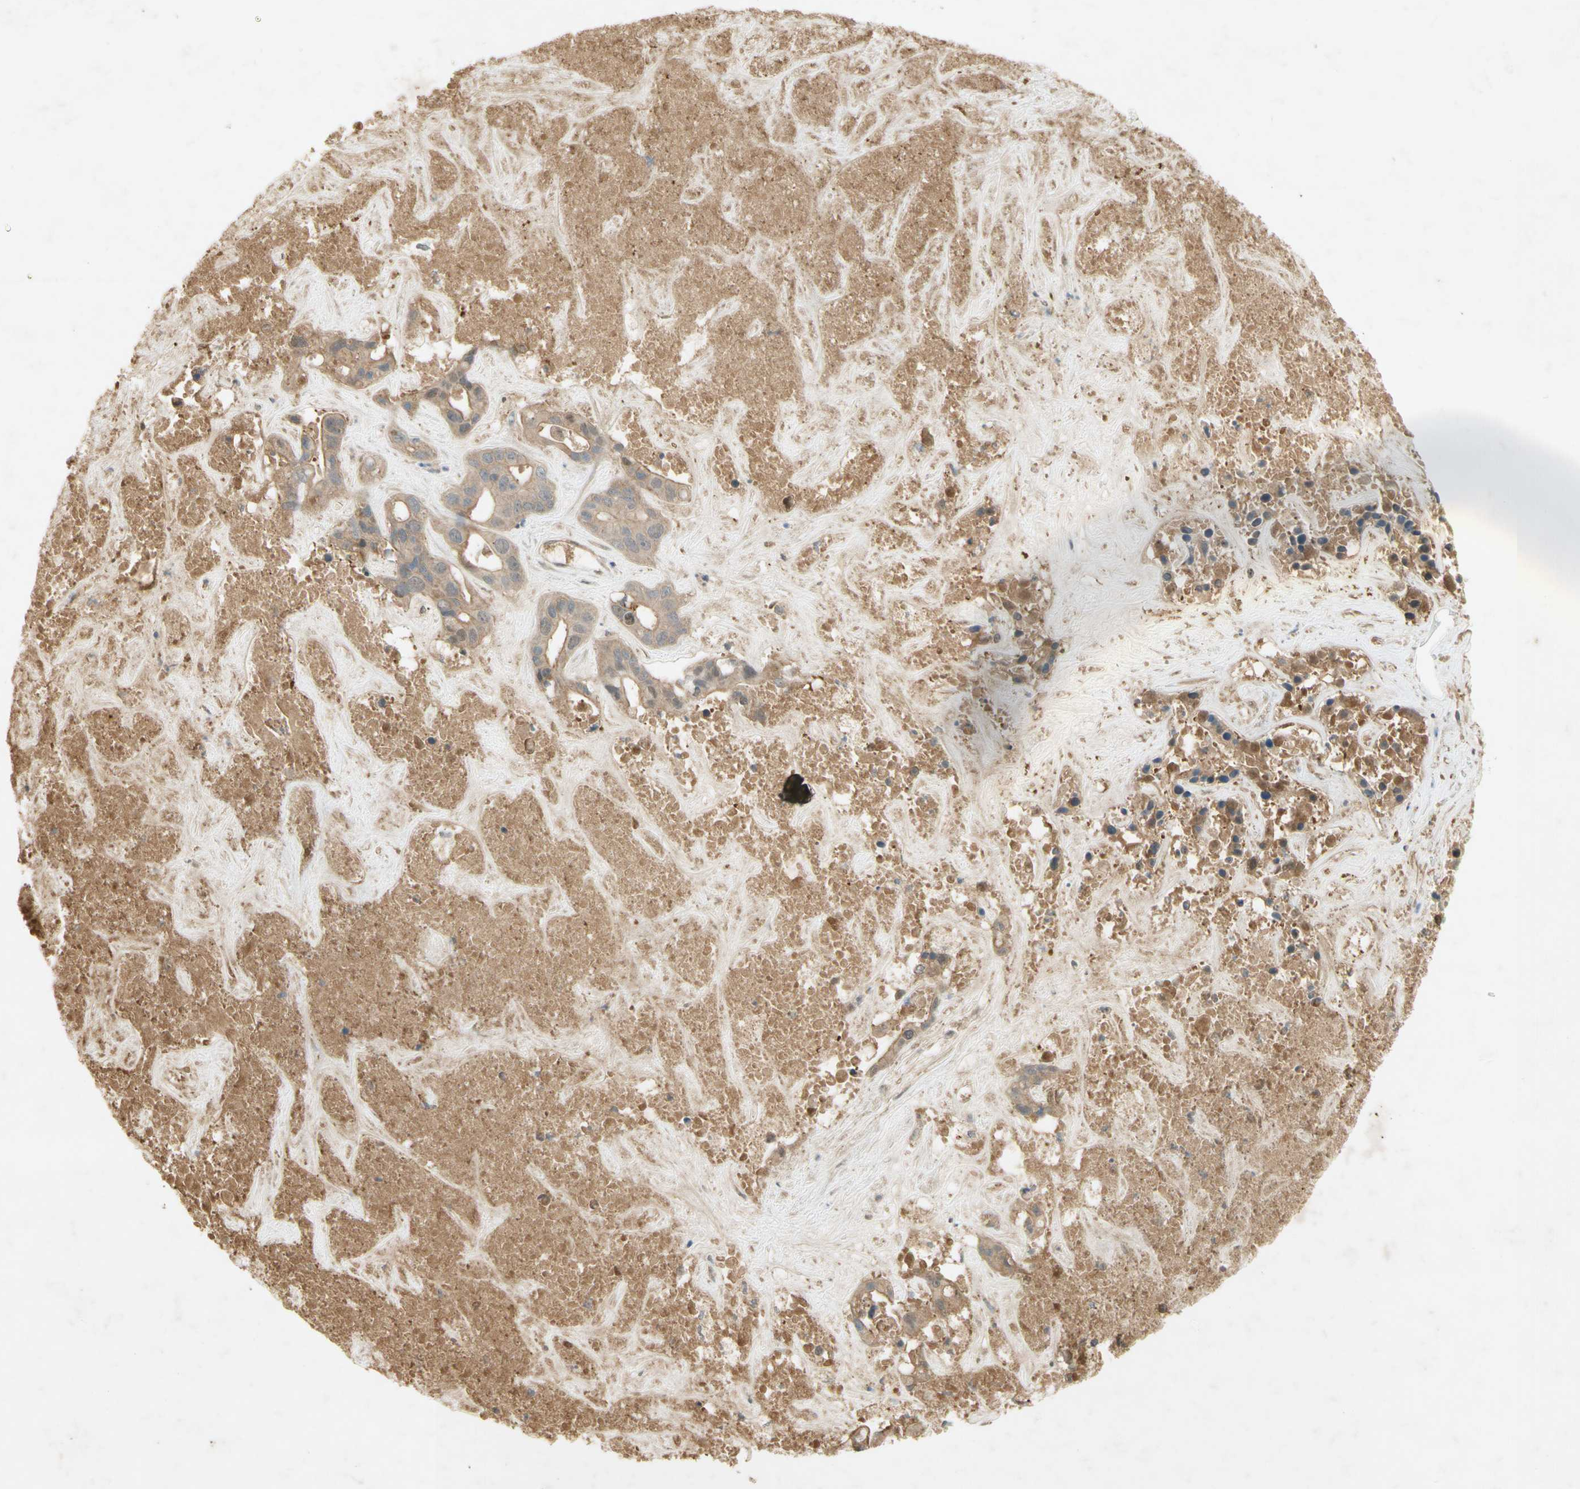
{"staining": {"intensity": "weak", "quantity": ">75%", "location": "cytoplasmic/membranous"}, "tissue": "liver cancer", "cell_type": "Tumor cells", "image_type": "cancer", "snomed": [{"axis": "morphology", "description": "Cholangiocarcinoma"}, {"axis": "topography", "description": "Liver"}], "caption": "Protein staining exhibits weak cytoplasmic/membranous expression in about >75% of tumor cells in cholangiocarcinoma (liver).", "gene": "NRG4", "patient": {"sex": "female", "age": 65}}